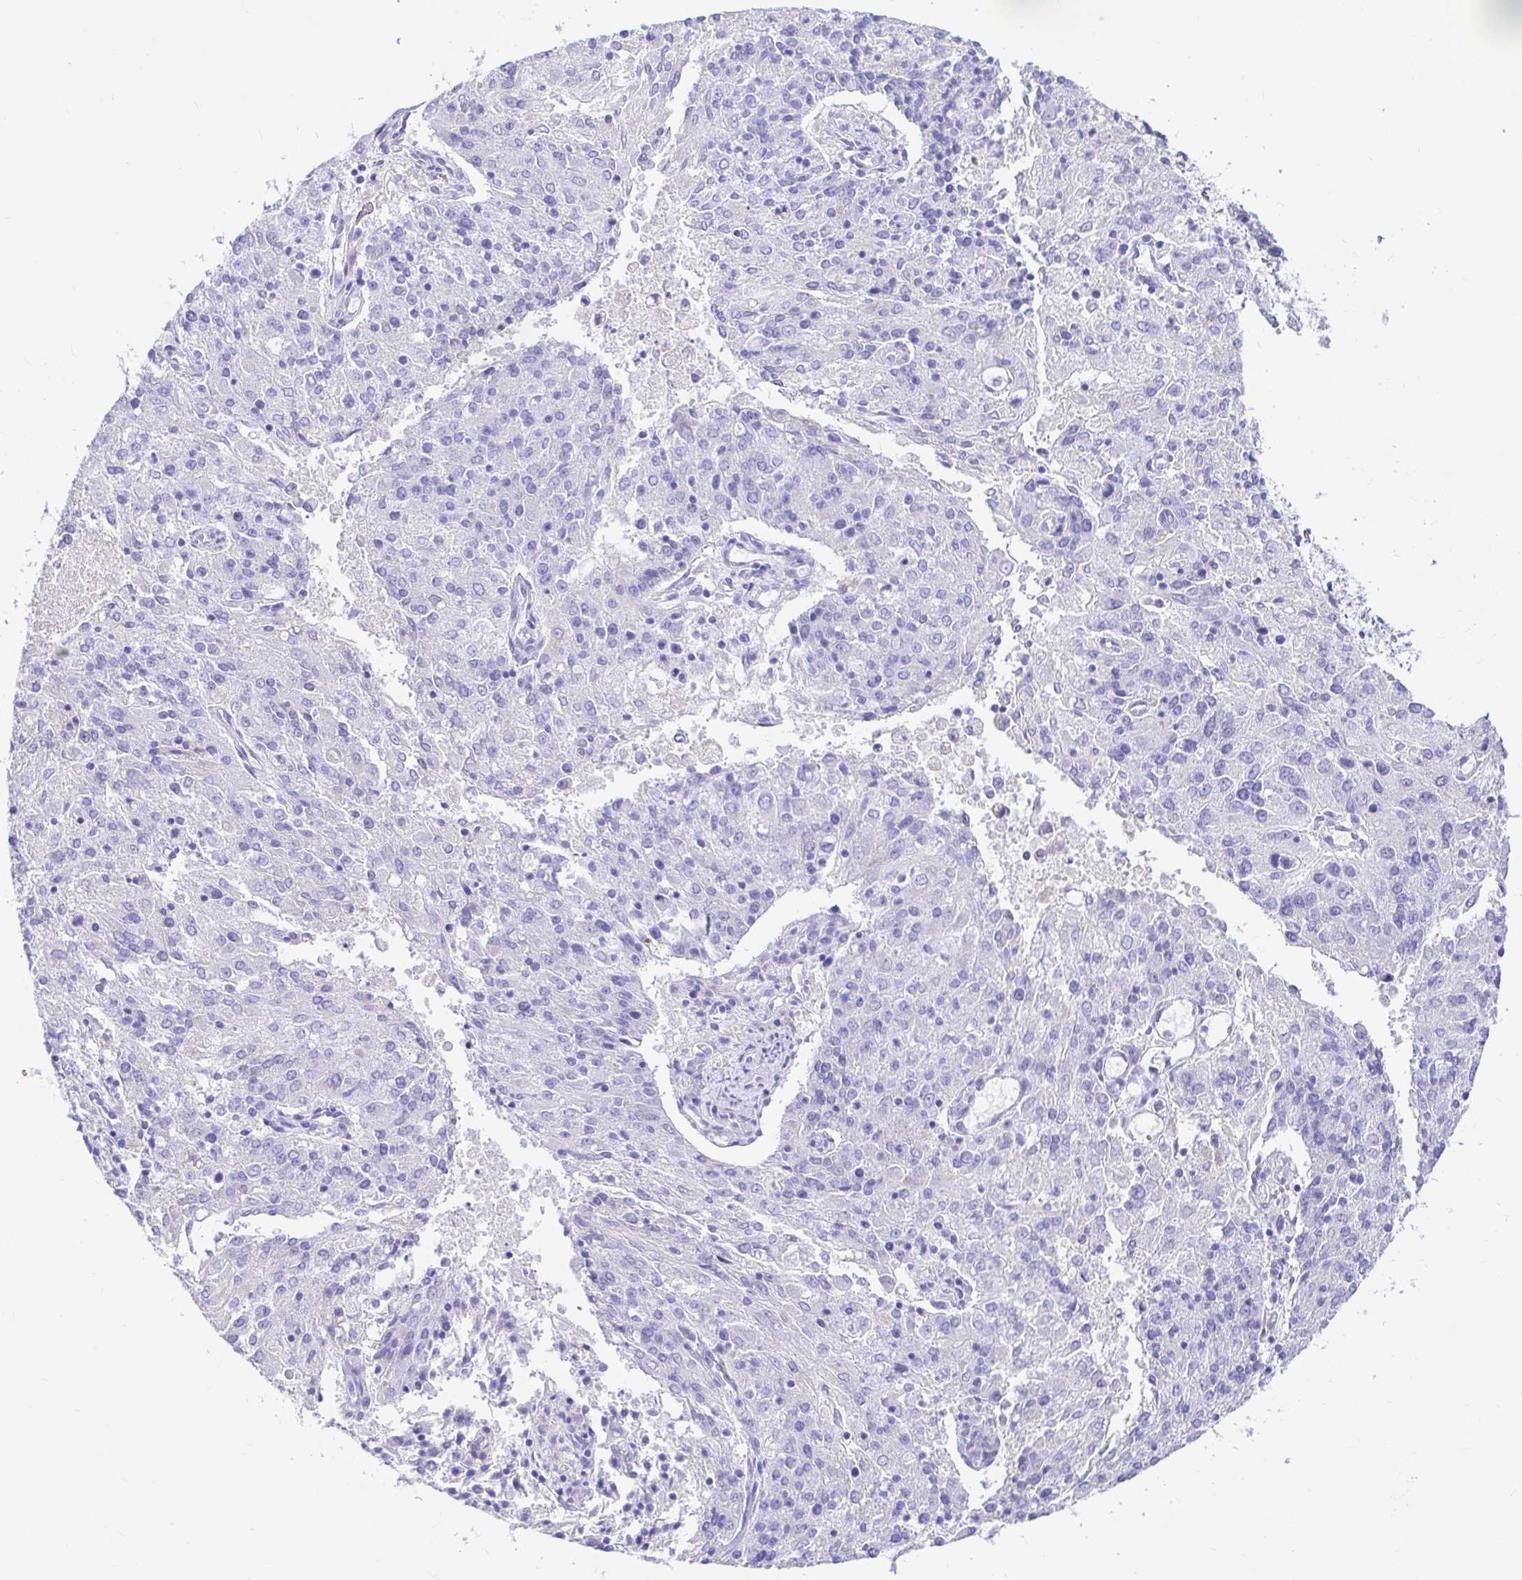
{"staining": {"intensity": "negative", "quantity": "none", "location": "none"}, "tissue": "endometrial cancer", "cell_type": "Tumor cells", "image_type": "cancer", "snomed": [{"axis": "morphology", "description": "Adenocarcinoma, NOS"}, {"axis": "topography", "description": "Endometrium"}], "caption": "IHC photomicrograph of neoplastic tissue: human endometrial cancer stained with DAB (3,3'-diaminobenzidine) demonstrates no significant protein staining in tumor cells.", "gene": "BACE2", "patient": {"sex": "female", "age": 82}}